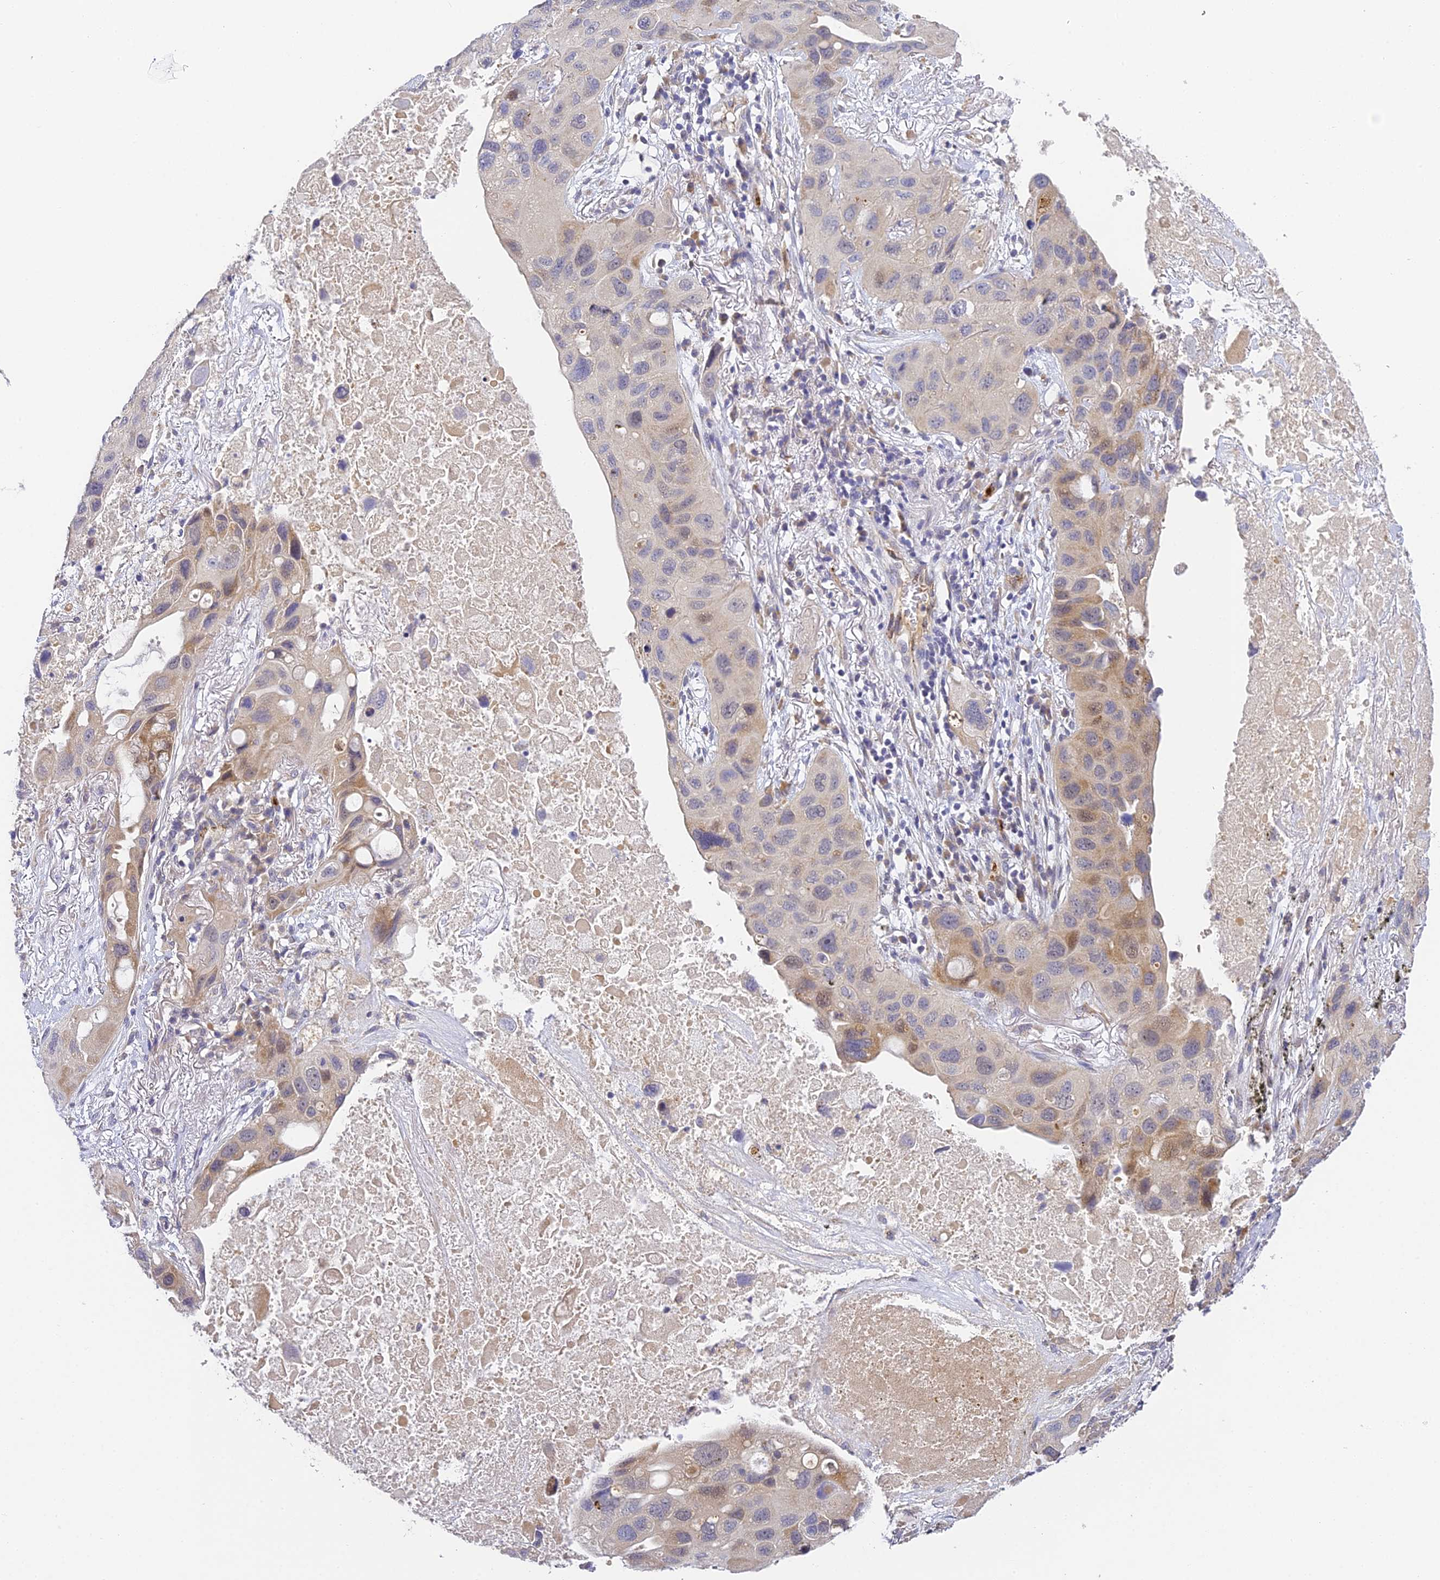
{"staining": {"intensity": "weak", "quantity": "25%-75%", "location": "cytoplasmic/membranous"}, "tissue": "lung cancer", "cell_type": "Tumor cells", "image_type": "cancer", "snomed": [{"axis": "morphology", "description": "Squamous cell carcinoma, NOS"}, {"axis": "topography", "description": "Lung"}], "caption": "Lung cancer was stained to show a protein in brown. There is low levels of weak cytoplasmic/membranous expression in about 25%-75% of tumor cells. (Stains: DAB (3,3'-diaminobenzidine) in brown, nuclei in blue, Microscopy: brightfield microscopy at high magnification).", "gene": "DNAAF10", "patient": {"sex": "female", "age": 73}}